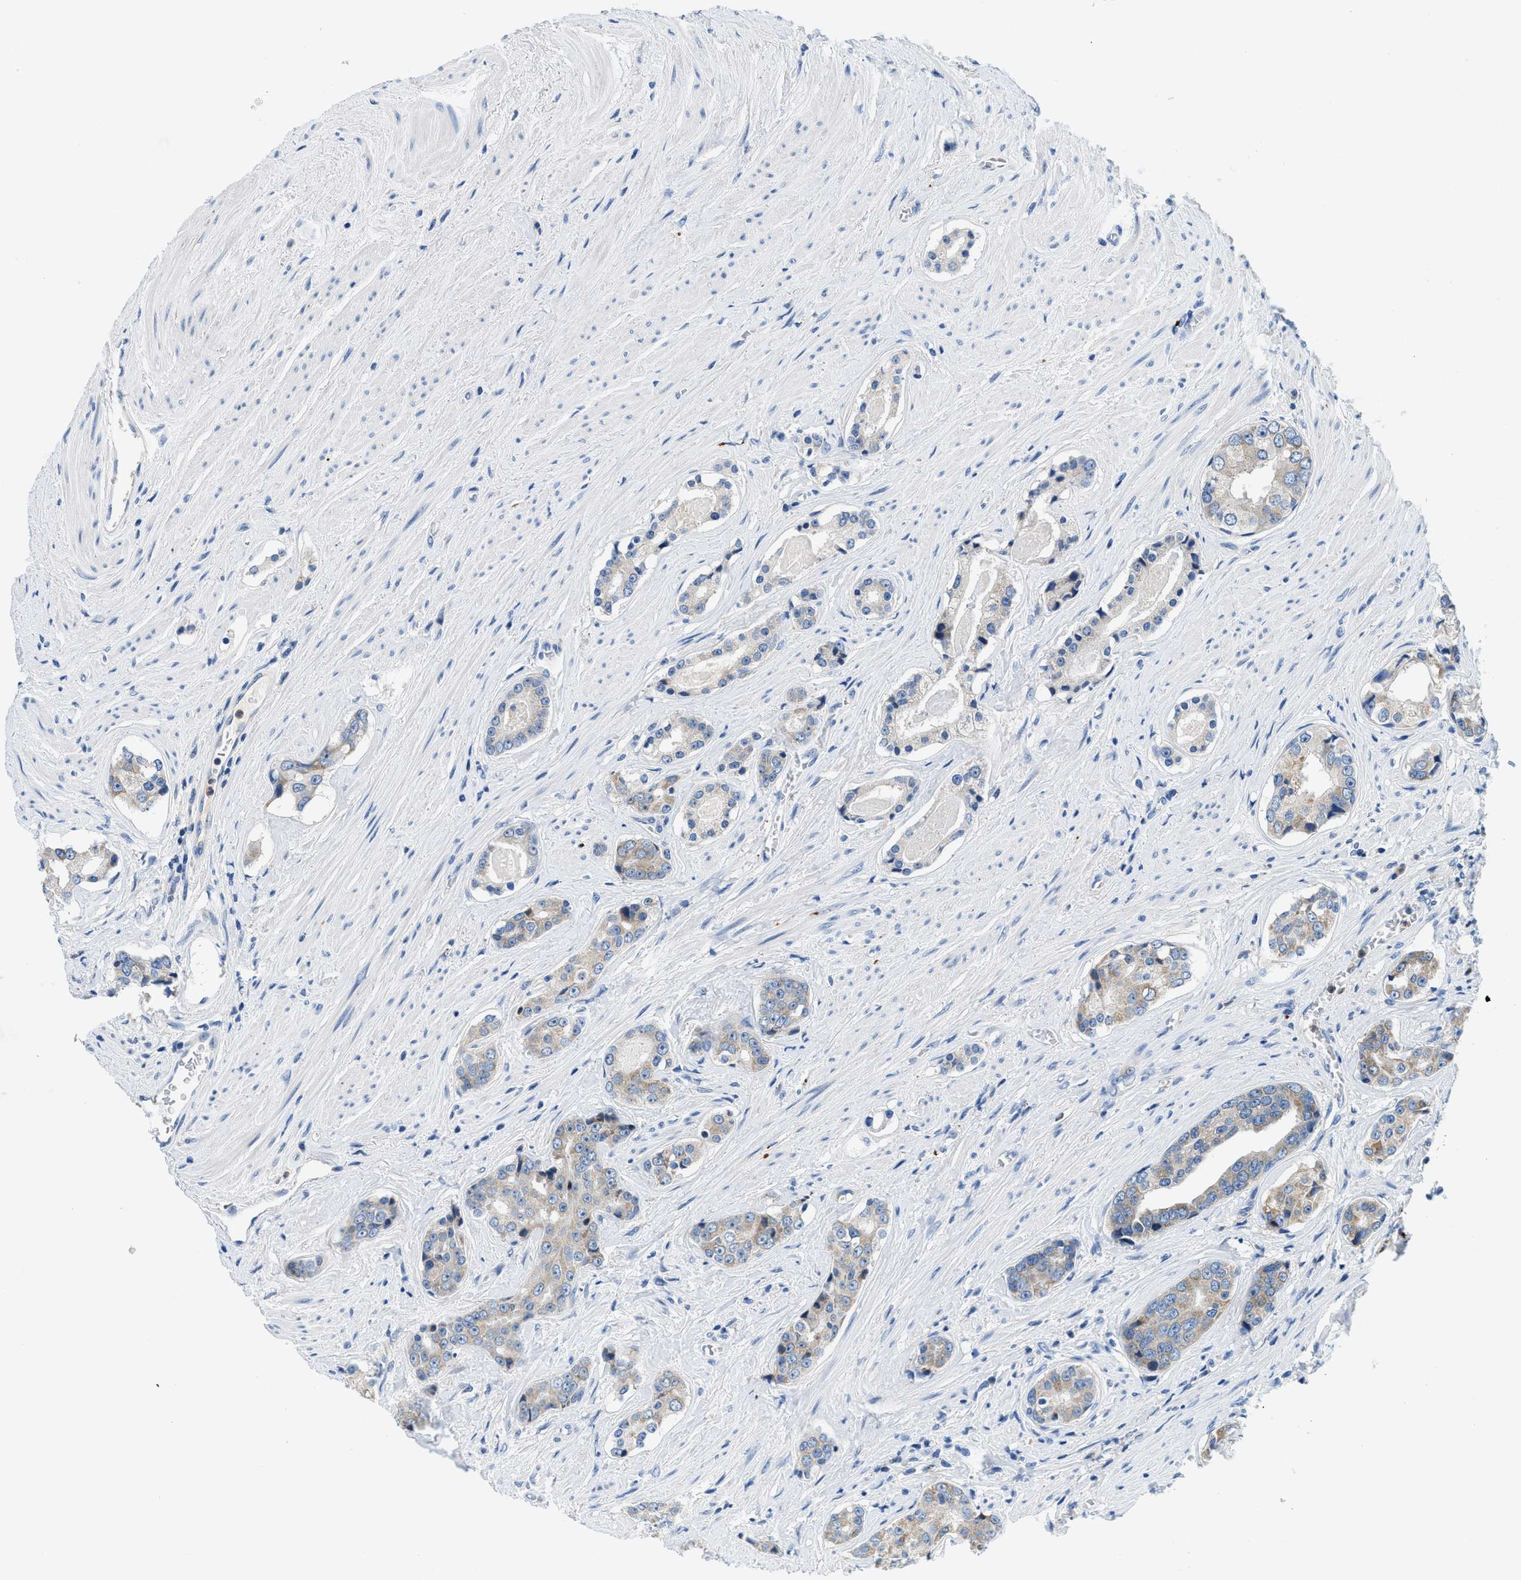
{"staining": {"intensity": "weak", "quantity": "<25%", "location": "cytoplasmic/membranous"}, "tissue": "prostate cancer", "cell_type": "Tumor cells", "image_type": "cancer", "snomed": [{"axis": "morphology", "description": "Adenocarcinoma, High grade"}, {"axis": "topography", "description": "Prostate"}], "caption": "An image of human prostate adenocarcinoma (high-grade) is negative for staining in tumor cells. (DAB immunohistochemistry, high magnification).", "gene": "ADGRE3", "patient": {"sex": "male", "age": 71}}